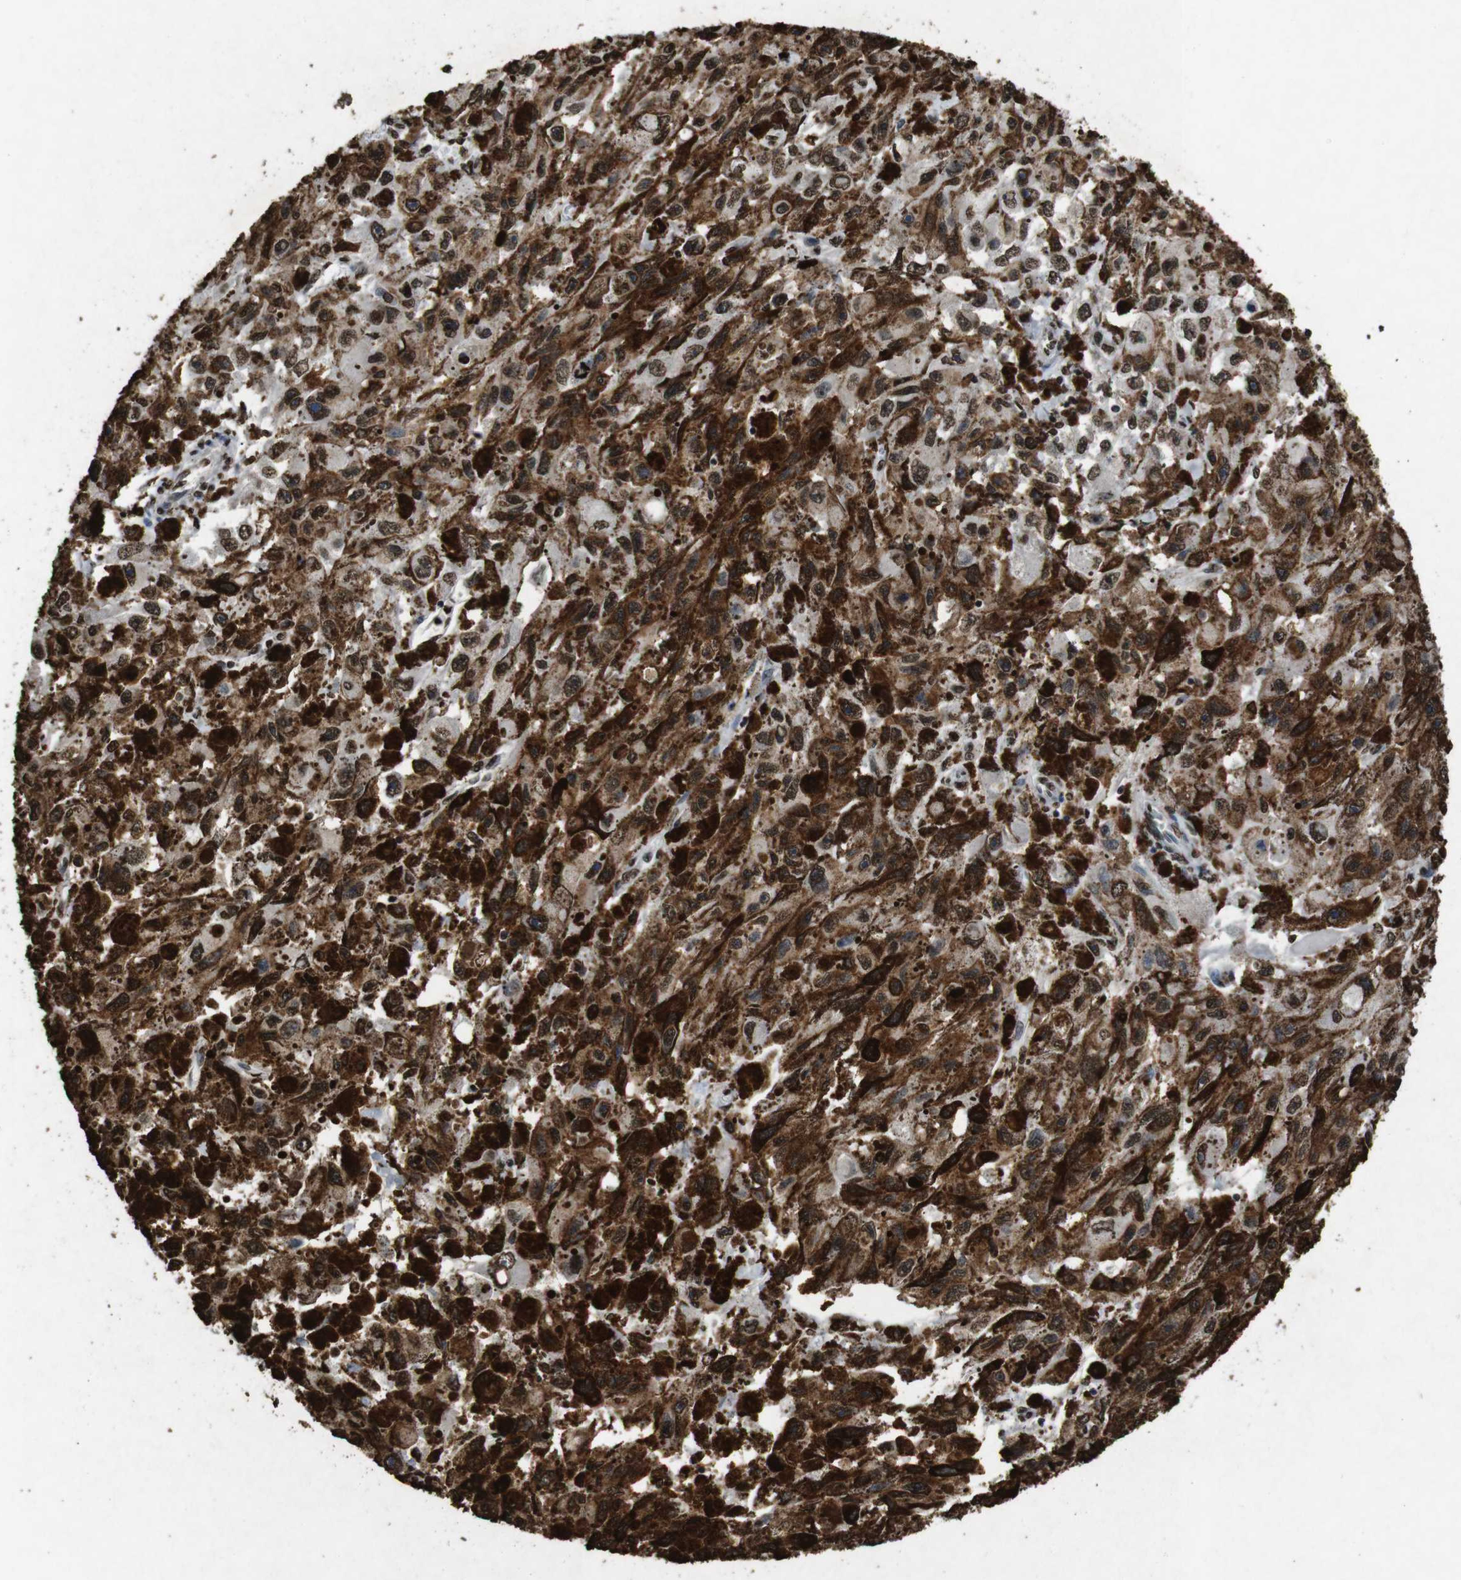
{"staining": {"intensity": "strong", "quantity": ">75%", "location": "nuclear"}, "tissue": "melanoma", "cell_type": "Tumor cells", "image_type": "cancer", "snomed": [{"axis": "morphology", "description": "Malignant melanoma, NOS"}, {"axis": "topography", "description": "Skin"}], "caption": "IHC of malignant melanoma displays high levels of strong nuclear expression in approximately >75% of tumor cells.", "gene": "MDM2", "patient": {"sex": "female", "age": 104}}